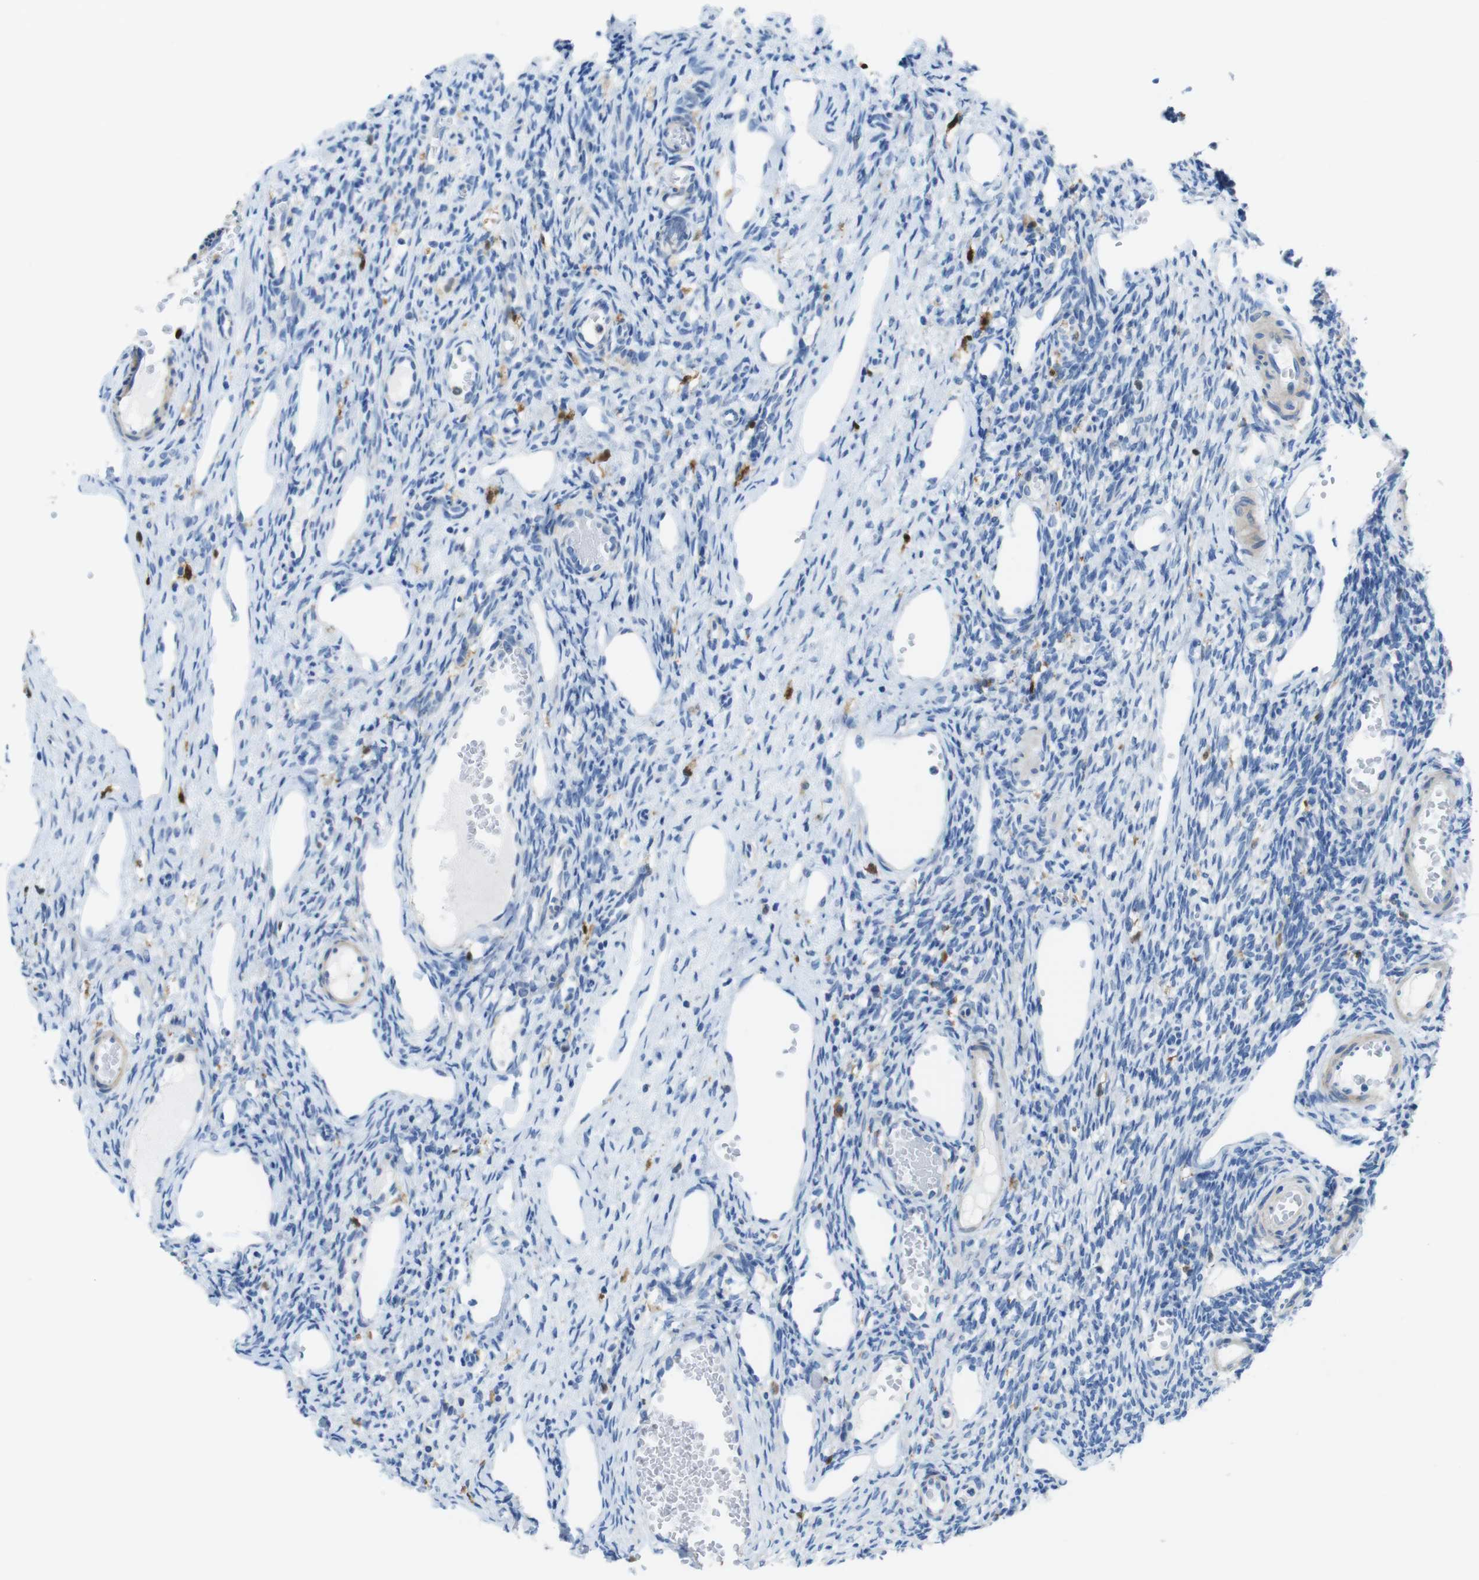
{"staining": {"intensity": "negative", "quantity": "none", "location": "none"}, "tissue": "ovary", "cell_type": "Ovarian stroma cells", "image_type": "normal", "snomed": [{"axis": "morphology", "description": "Normal tissue, NOS"}, {"axis": "topography", "description": "Ovary"}], "caption": "The micrograph exhibits no significant staining in ovarian stroma cells of ovary.", "gene": "CLMN", "patient": {"sex": "female", "age": 33}}